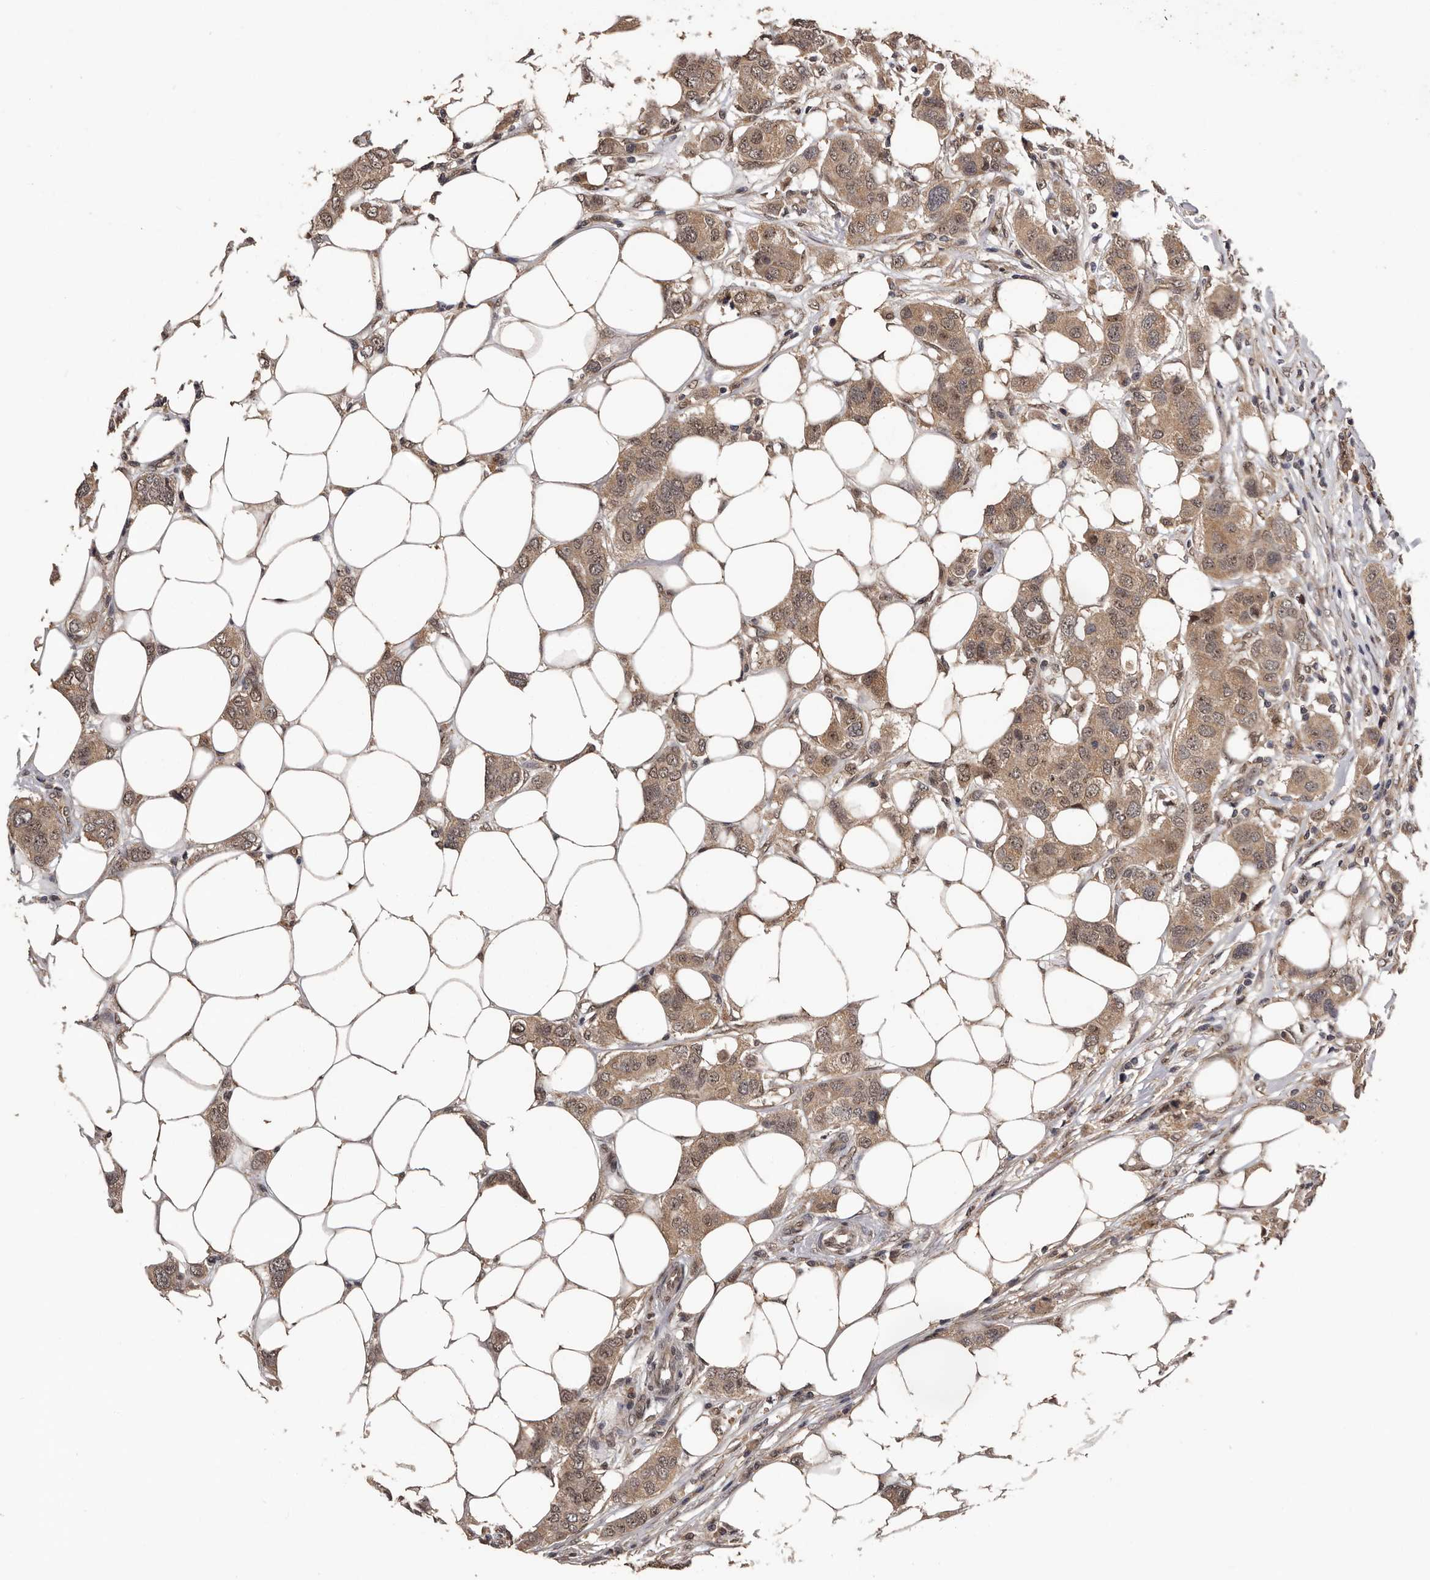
{"staining": {"intensity": "moderate", "quantity": ">75%", "location": "cytoplasmic/membranous,nuclear"}, "tissue": "breast cancer", "cell_type": "Tumor cells", "image_type": "cancer", "snomed": [{"axis": "morphology", "description": "Duct carcinoma"}, {"axis": "topography", "description": "Breast"}], "caption": "Approximately >75% of tumor cells in breast invasive ductal carcinoma show moderate cytoplasmic/membranous and nuclear protein positivity as visualized by brown immunohistochemical staining.", "gene": "VPS37A", "patient": {"sex": "female", "age": 50}}